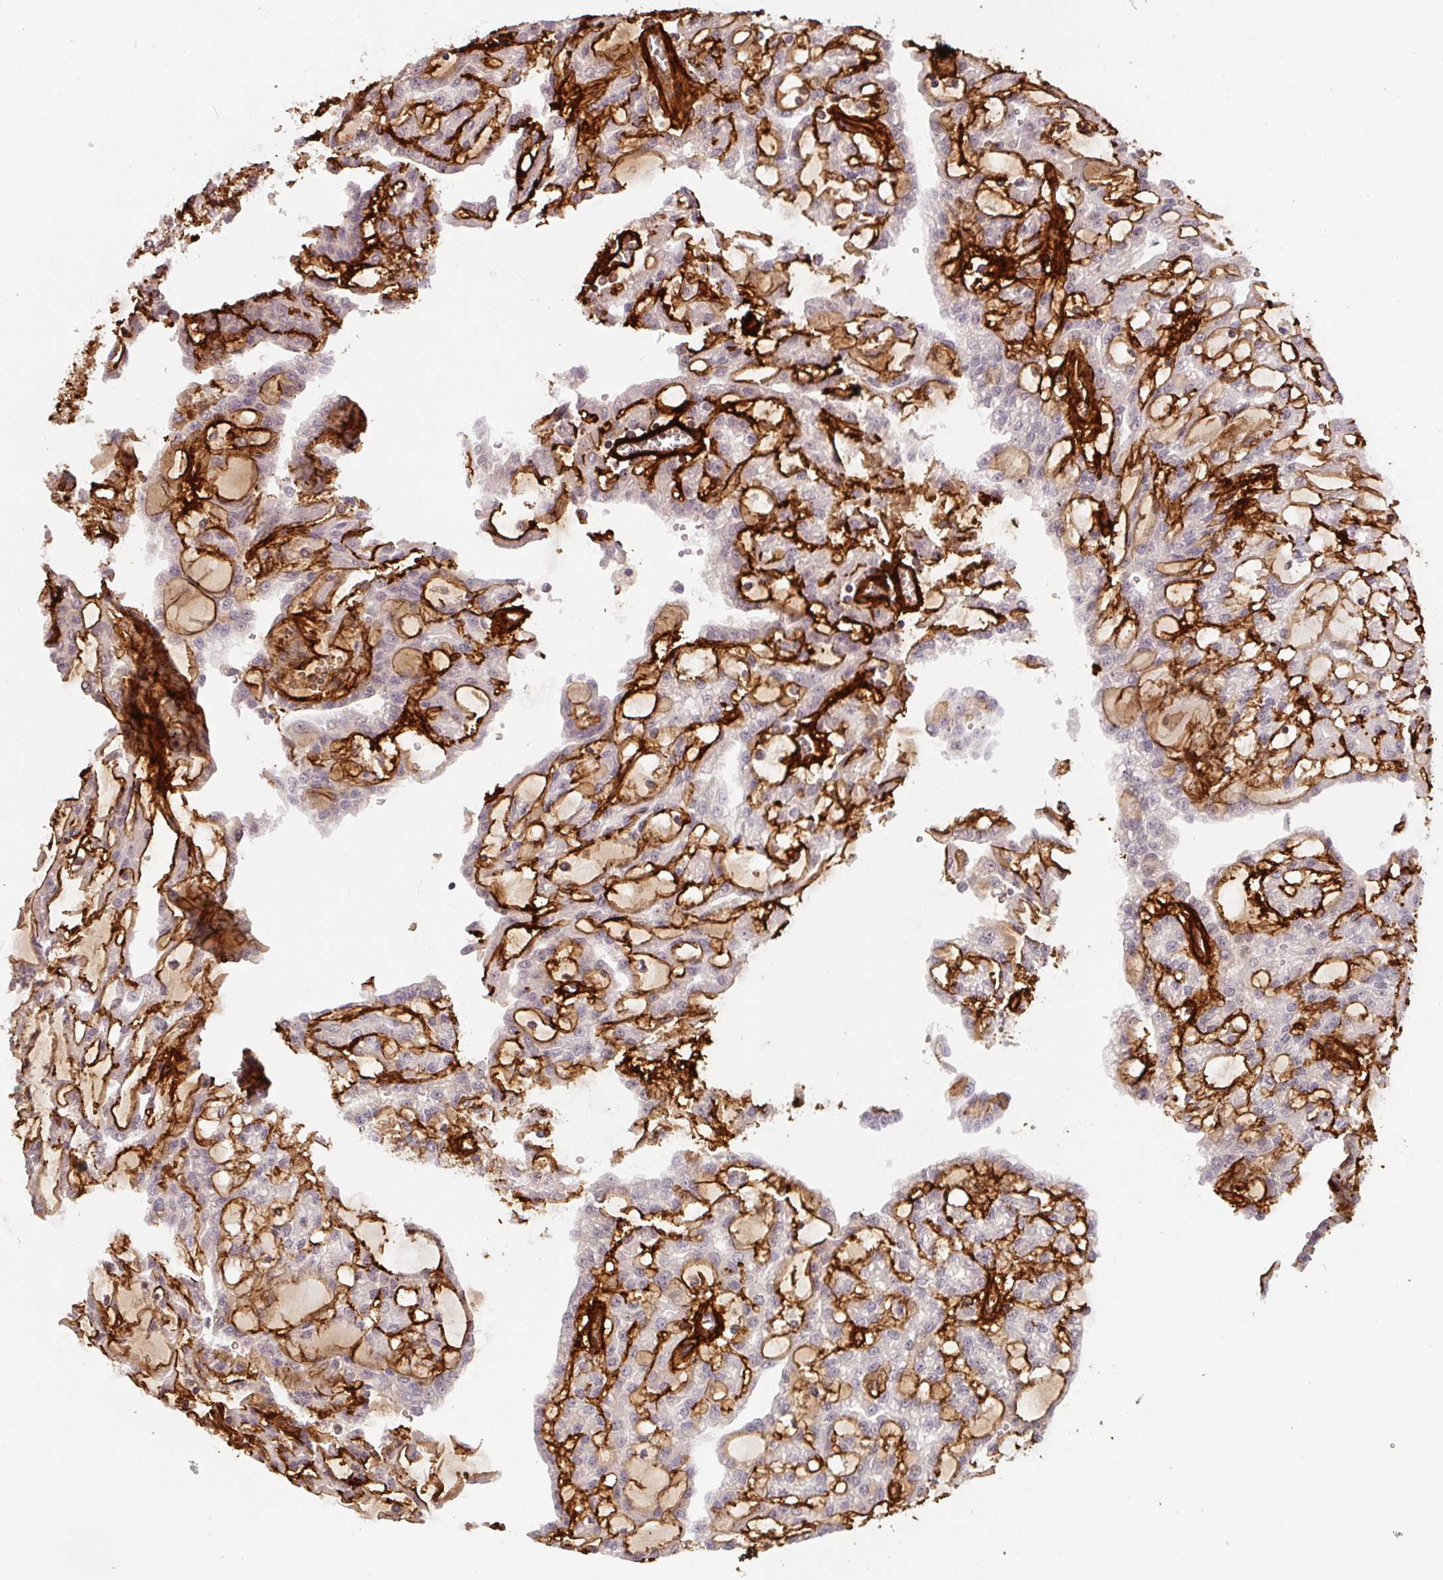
{"staining": {"intensity": "negative", "quantity": "none", "location": "none"}, "tissue": "renal cancer", "cell_type": "Tumor cells", "image_type": "cancer", "snomed": [{"axis": "morphology", "description": "Adenocarcinoma, NOS"}, {"axis": "topography", "description": "Kidney"}], "caption": "Tumor cells are negative for brown protein staining in renal cancer (adenocarcinoma). (Brightfield microscopy of DAB (3,3'-diaminobenzidine) immunohistochemistry at high magnification).", "gene": "COL3A1", "patient": {"sex": "male", "age": 63}}